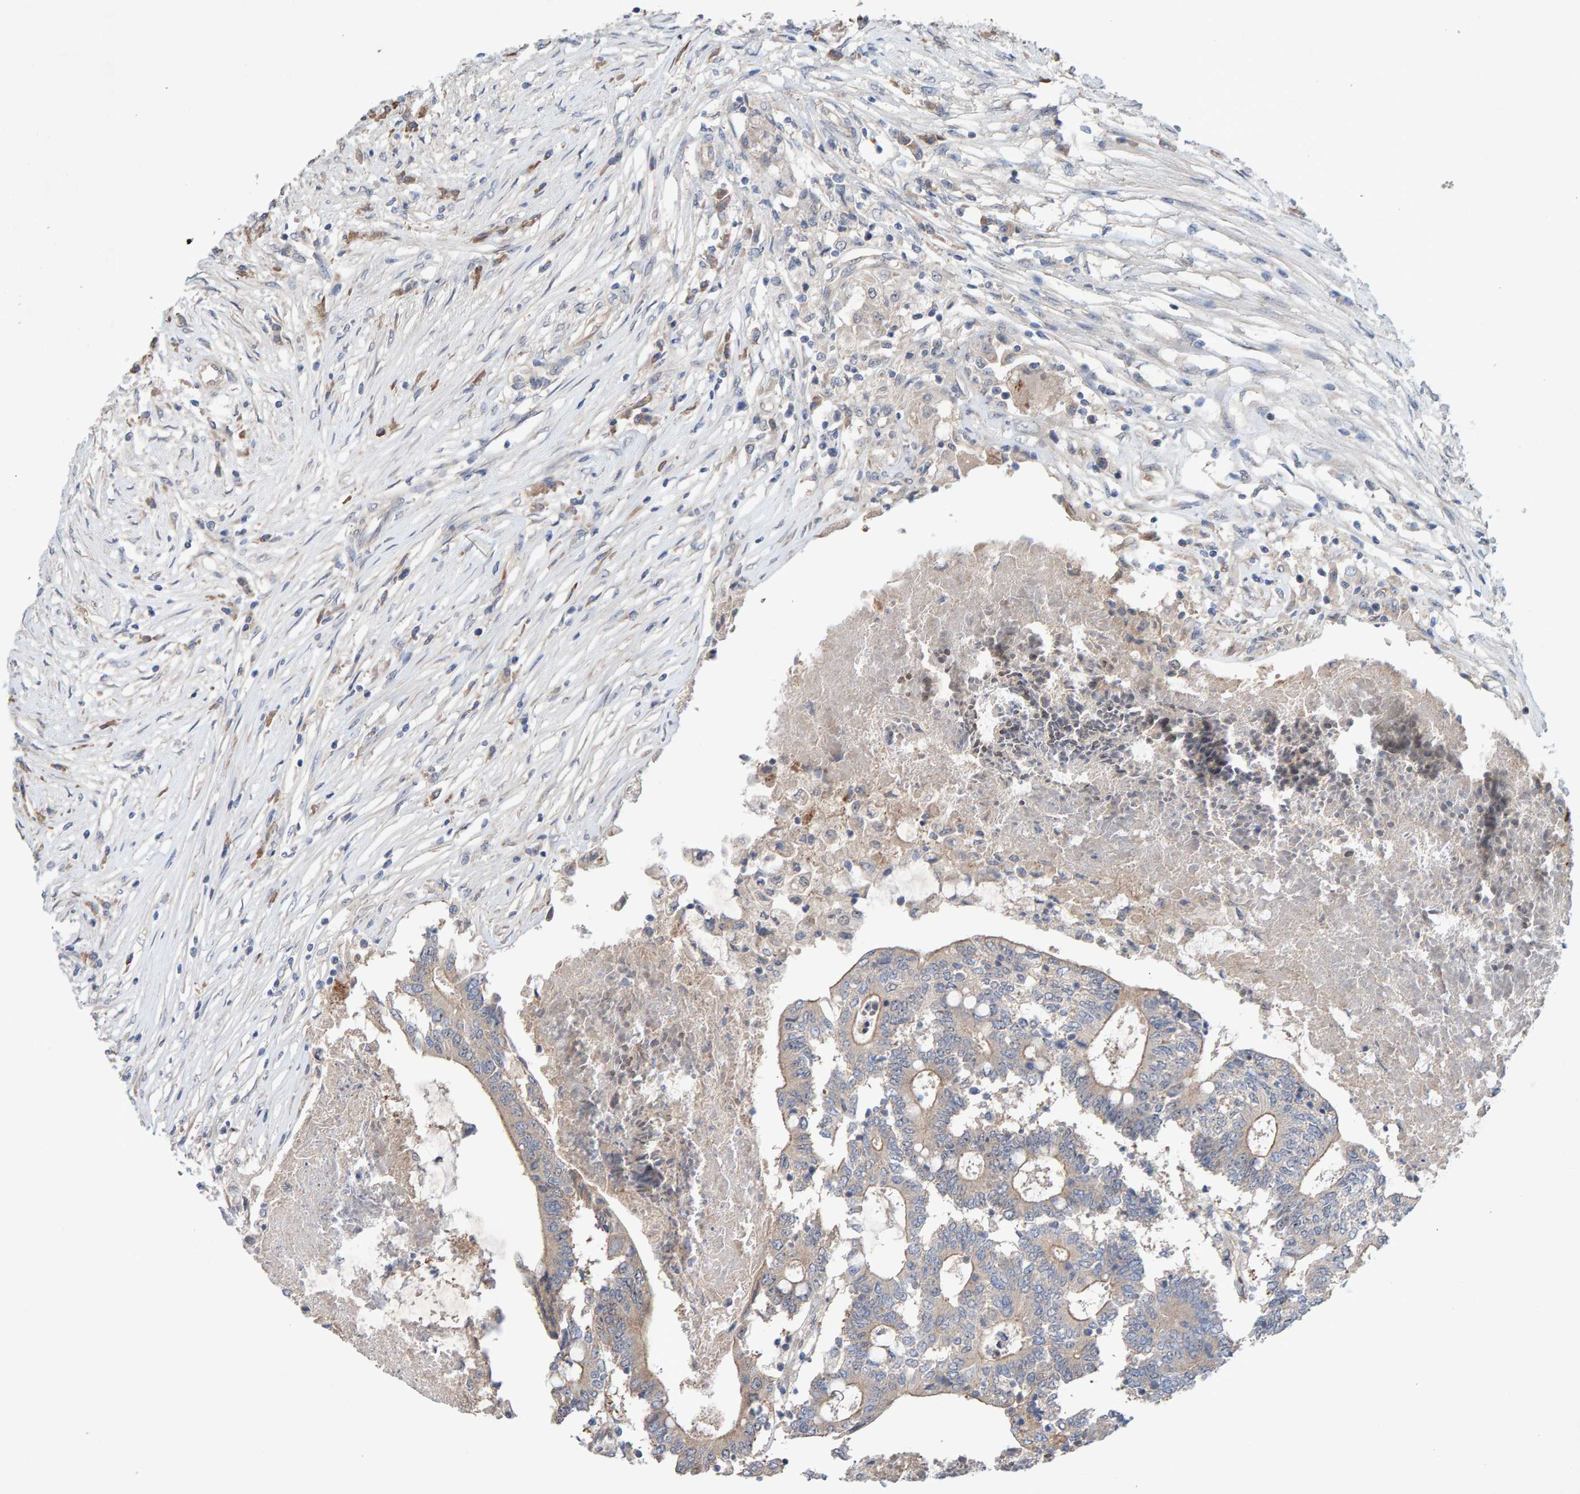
{"staining": {"intensity": "weak", "quantity": "25%-75%", "location": "cytoplasmic/membranous"}, "tissue": "colorectal cancer", "cell_type": "Tumor cells", "image_type": "cancer", "snomed": [{"axis": "morphology", "description": "Adenocarcinoma, NOS"}, {"axis": "topography", "description": "Rectum"}], "caption": "High-power microscopy captured an IHC micrograph of colorectal adenocarcinoma, revealing weak cytoplasmic/membranous staining in approximately 25%-75% of tumor cells.", "gene": "LRSAM1", "patient": {"sex": "male", "age": 63}}